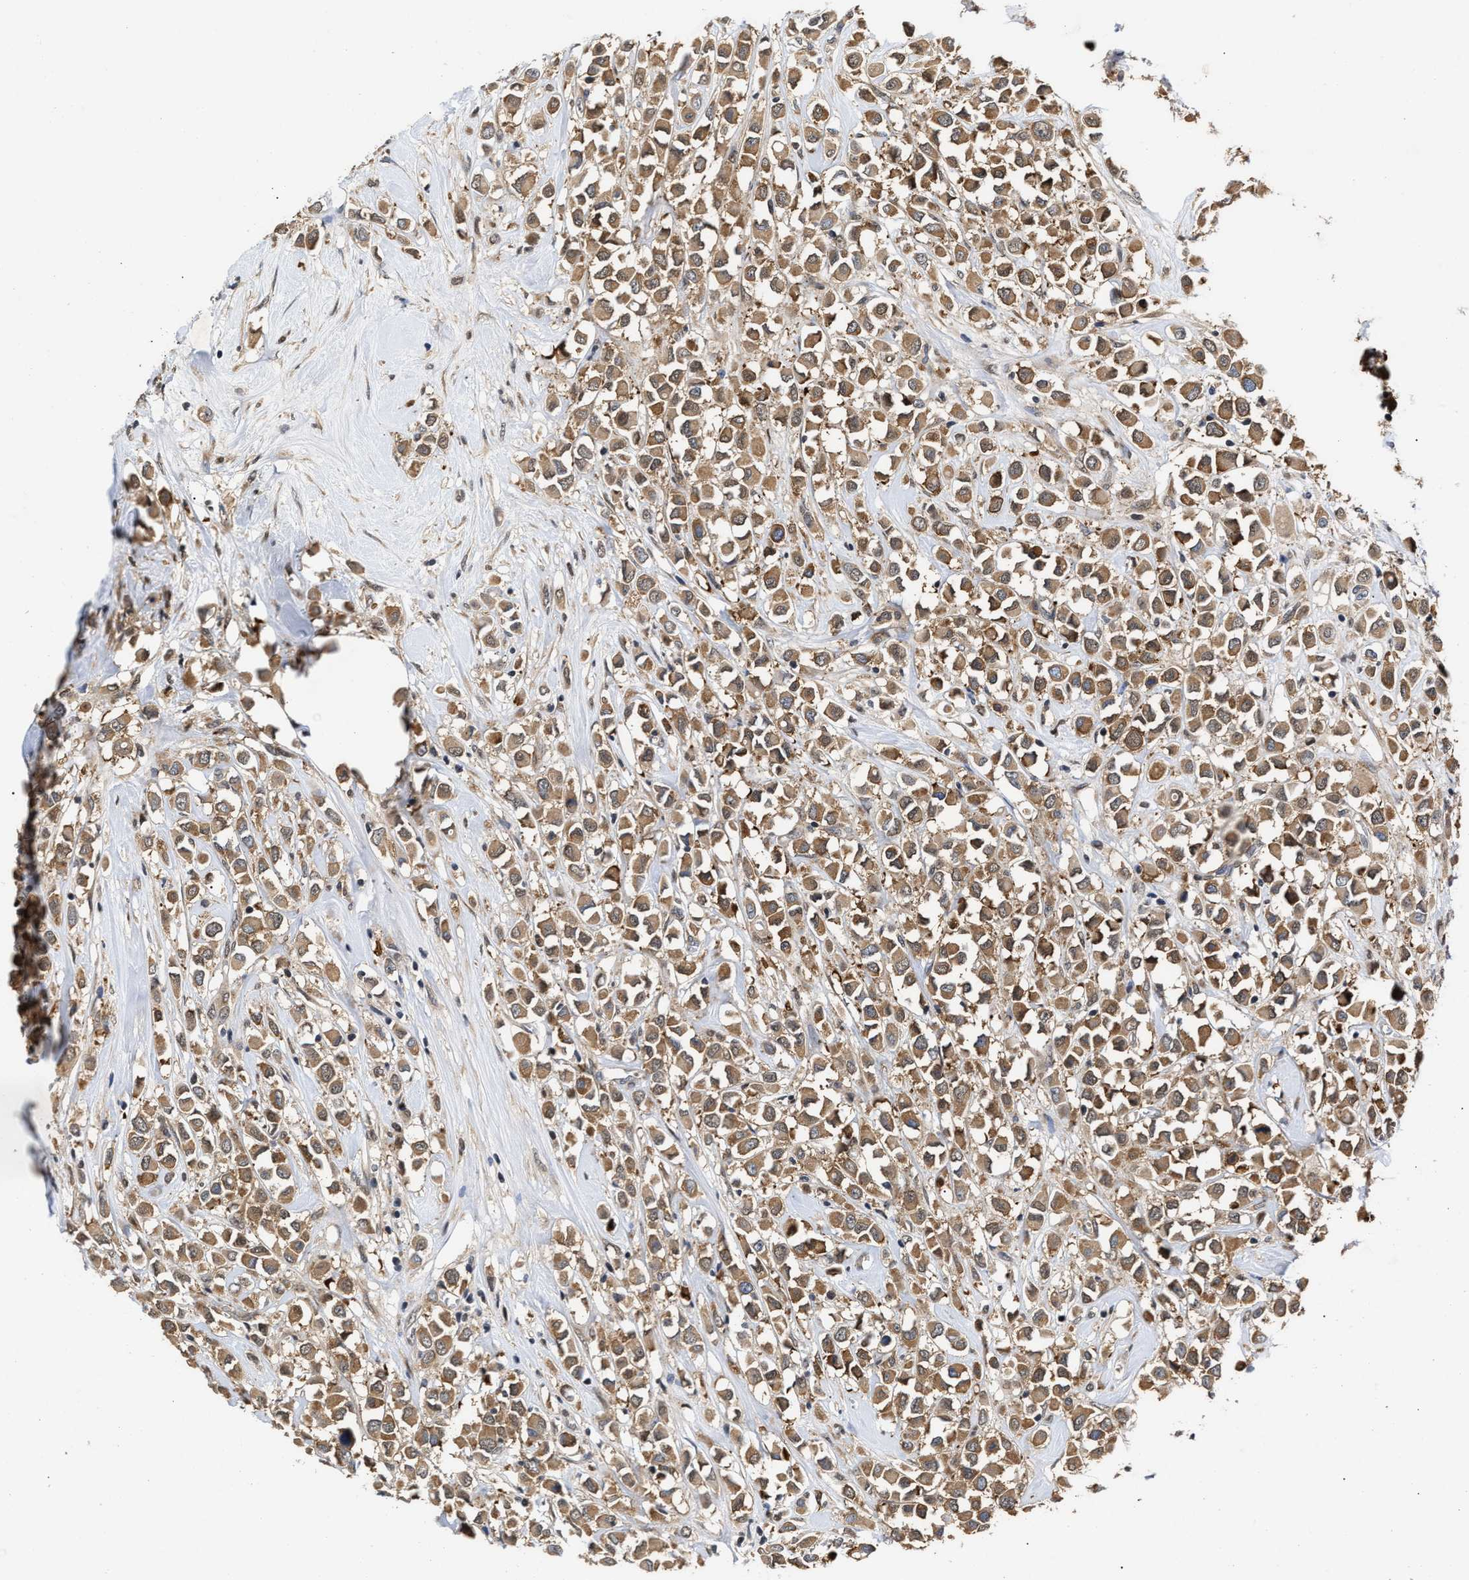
{"staining": {"intensity": "moderate", "quantity": ">75%", "location": "cytoplasmic/membranous"}, "tissue": "breast cancer", "cell_type": "Tumor cells", "image_type": "cancer", "snomed": [{"axis": "morphology", "description": "Duct carcinoma"}, {"axis": "topography", "description": "Breast"}], "caption": "Immunohistochemical staining of human breast cancer exhibits medium levels of moderate cytoplasmic/membranous staining in approximately >75% of tumor cells. (Brightfield microscopy of DAB IHC at high magnification).", "gene": "CLIP2", "patient": {"sex": "female", "age": 61}}